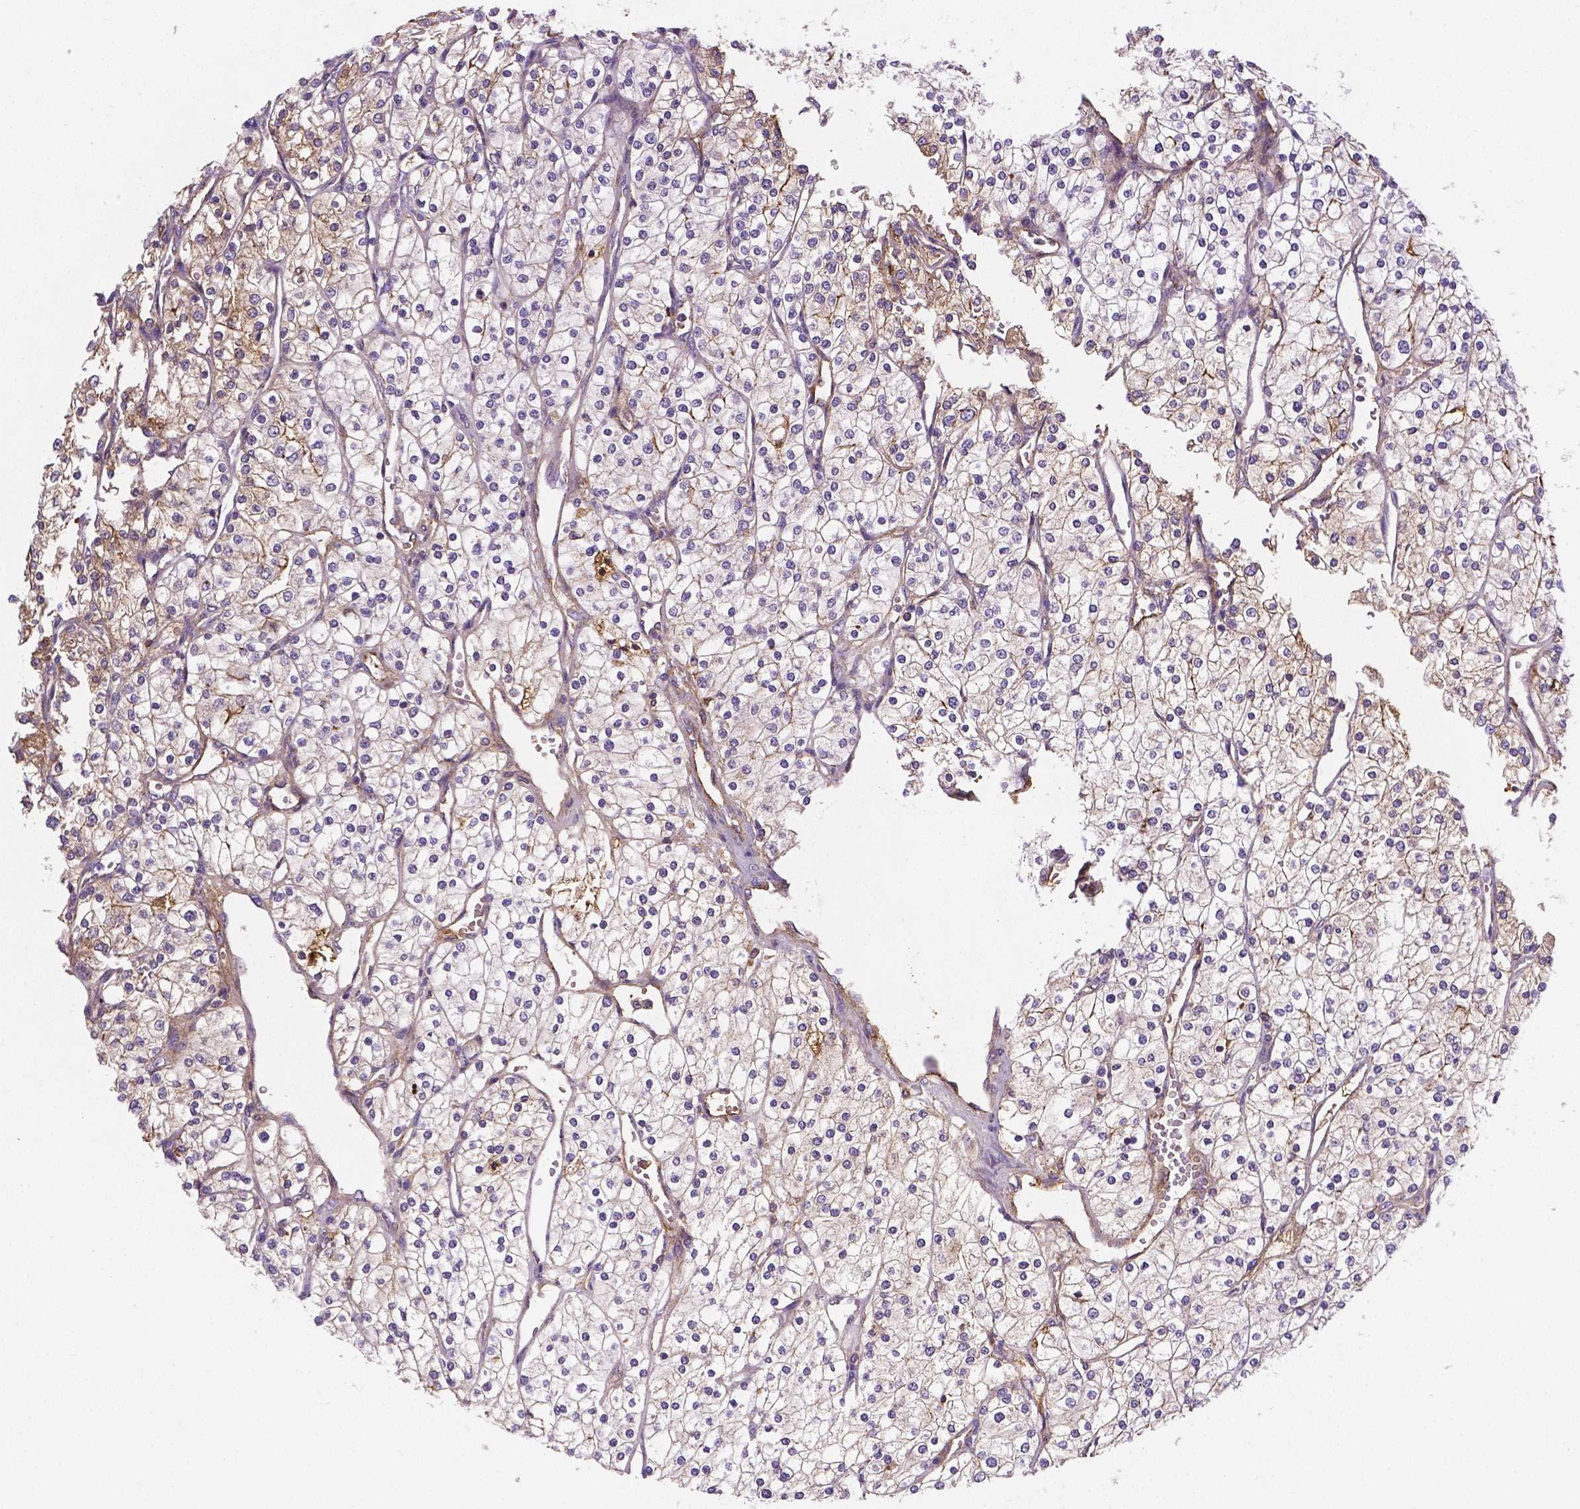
{"staining": {"intensity": "moderate", "quantity": "25%-75%", "location": "cytoplasmic/membranous"}, "tissue": "renal cancer", "cell_type": "Tumor cells", "image_type": "cancer", "snomed": [{"axis": "morphology", "description": "Adenocarcinoma, NOS"}, {"axis": "topography", "description": "Kidney"}], "caption": "About 25%-75% of tumor cells in adenocarcinoma (renal) exhibit moderate cytoplasmic/membranous protein positivity as visualized by brown immunohistochemical staining.", "gene": "APOE", "patient": {"sex": "male", "age": 80}}